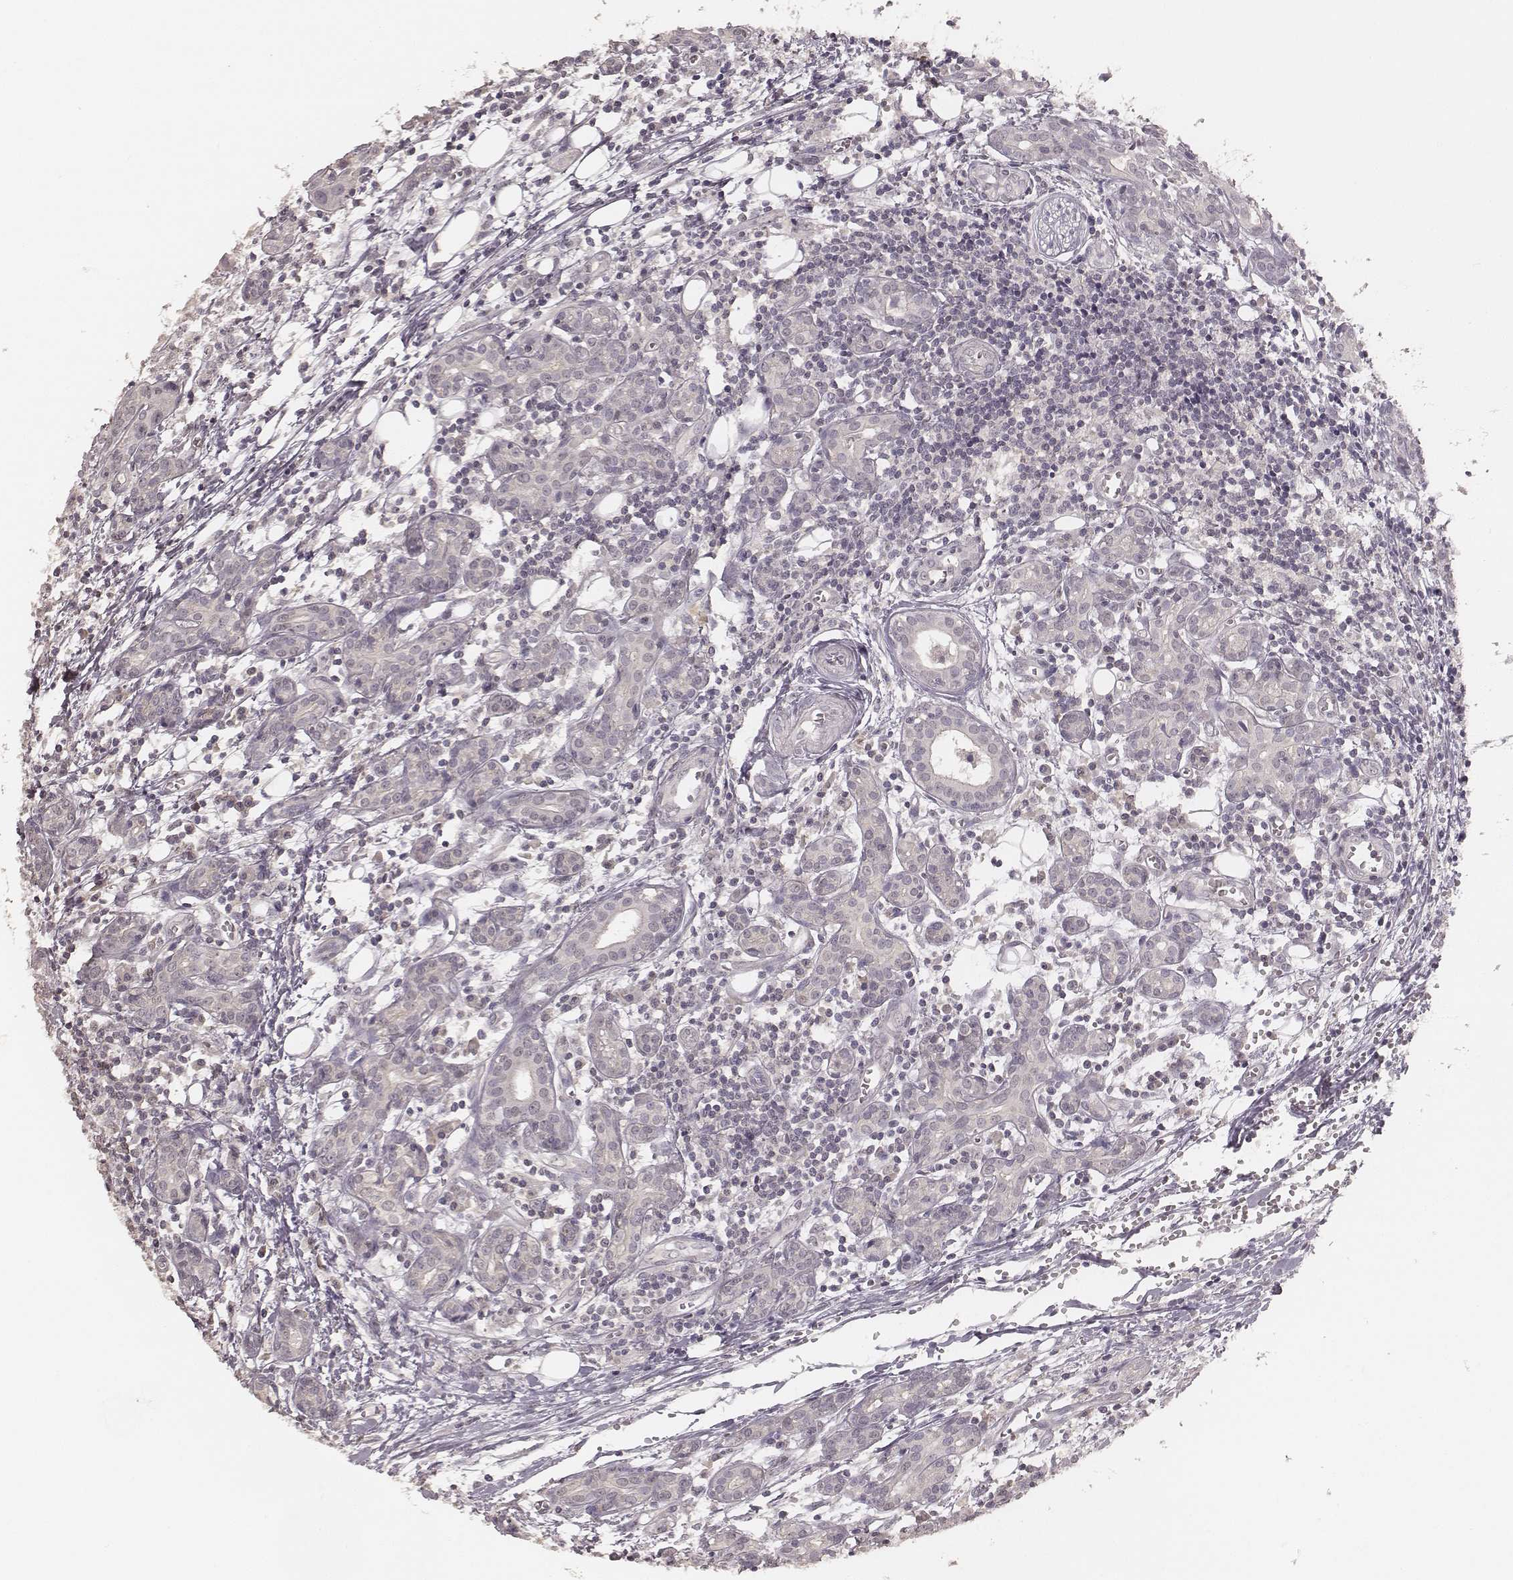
{"staining": {"intensity": "negative", "quantity": "none", "location": "none"}, "tissue": "head and neck cancer", "cell_type": "Tumor cells", "image_type": "cancer", "snomed": [{"axis": "morphology", "description": "Adenocarcinoma, NOS"}, {"axis": "topography", "description": "Head-Neck"}], "caption": "Immunohistochemical staining of human head and neck cancer (adenocarcinoma) demonstrates no significant staining in tumor cells.", "gene": "LY6K", "patient": {"sex": "male", "age": 76}}